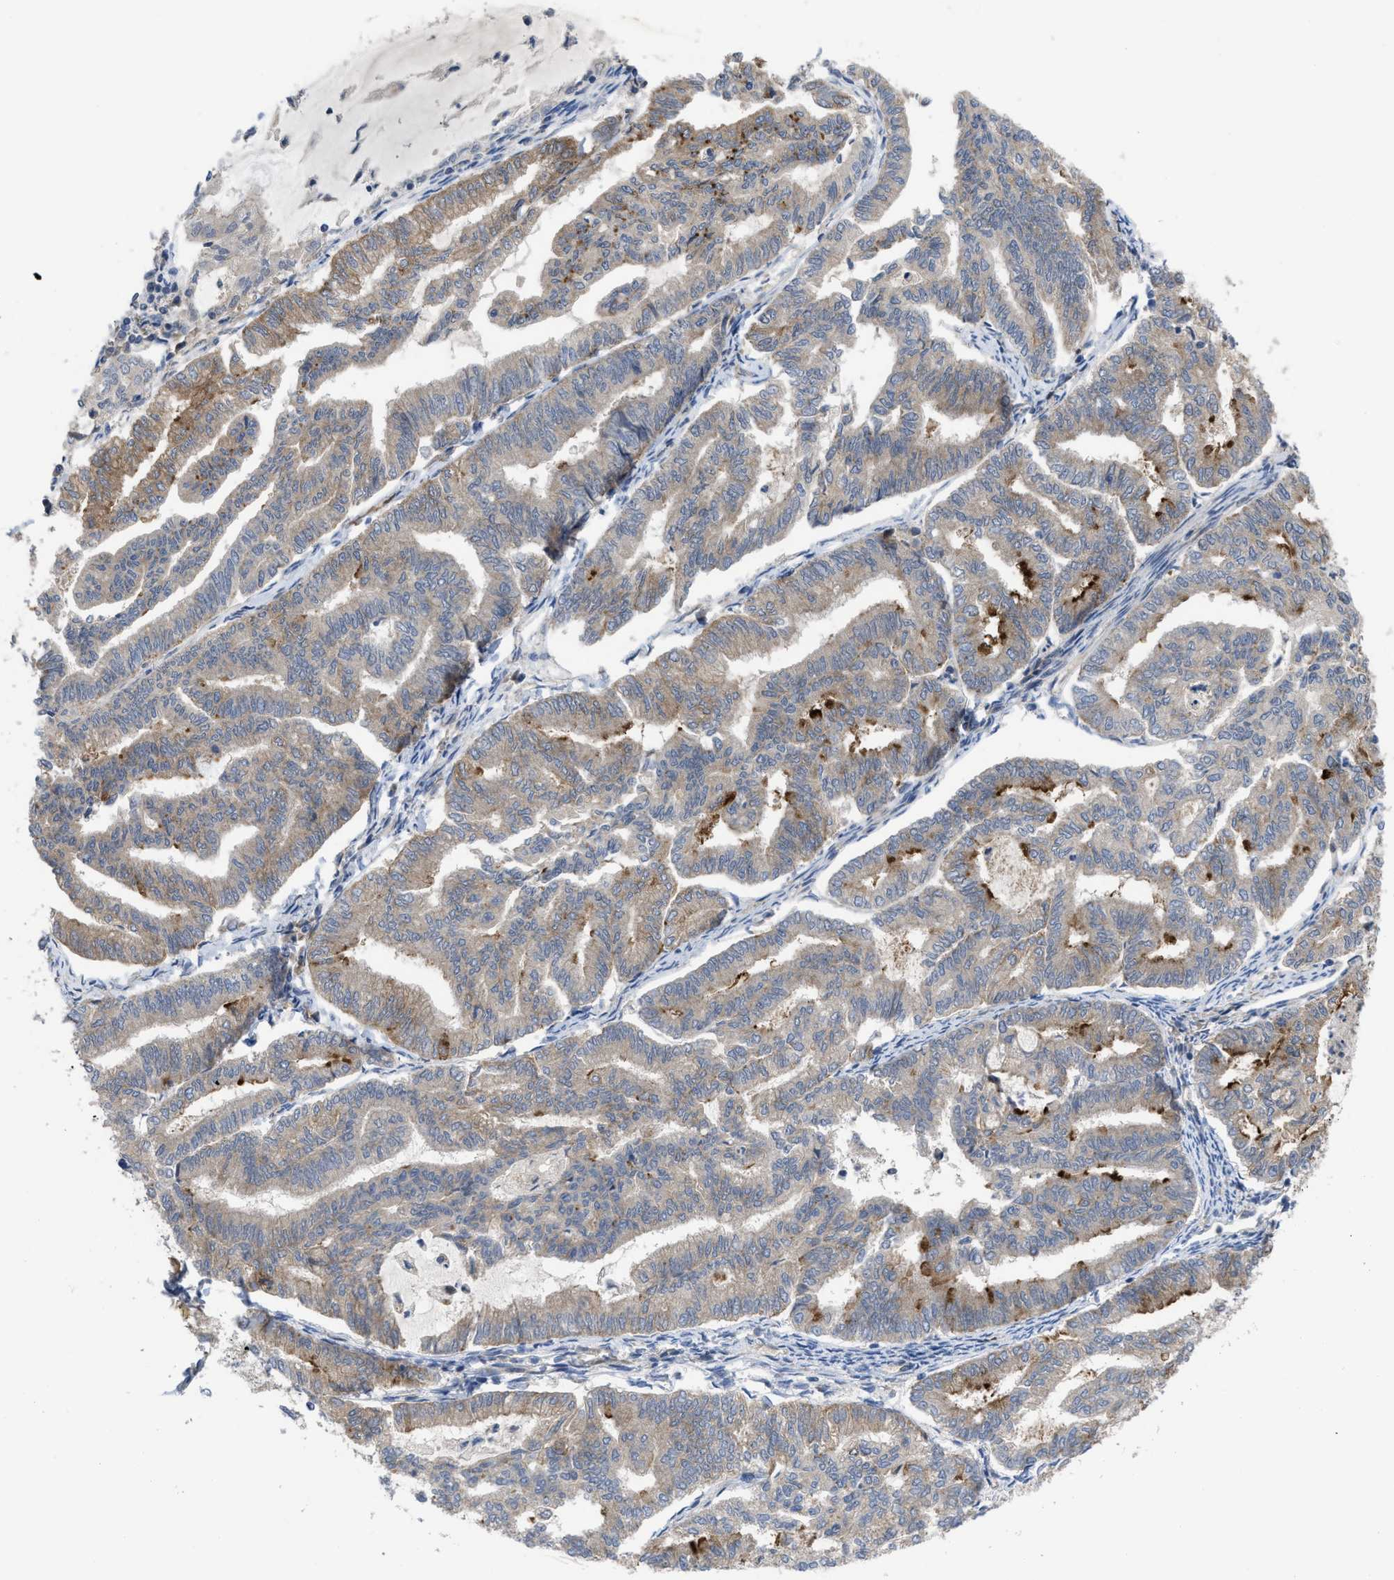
{"staining": {"intensity": "weak", "quantity": "25%-75%", "location": "cytoplasmic/membranous"}, "tissue": "endometrial cancer", "cell_type": "Tumor cells", "image_type": "cancer", "snomed": [{"axis": "morphology", "description": "Adenocarcinoma, NOS"}, {"axis": "topography", "description": "Endometrium"}], "caption": "This is a micrograph of immunohistochemistry (IHC) staining of adenocarcinoma (endometrial), which shows weak expression in the cytoplasmic/membranous of tumor cells.", "gene": "LDAF1", "patient": {"sex": "female", "age": 79}}